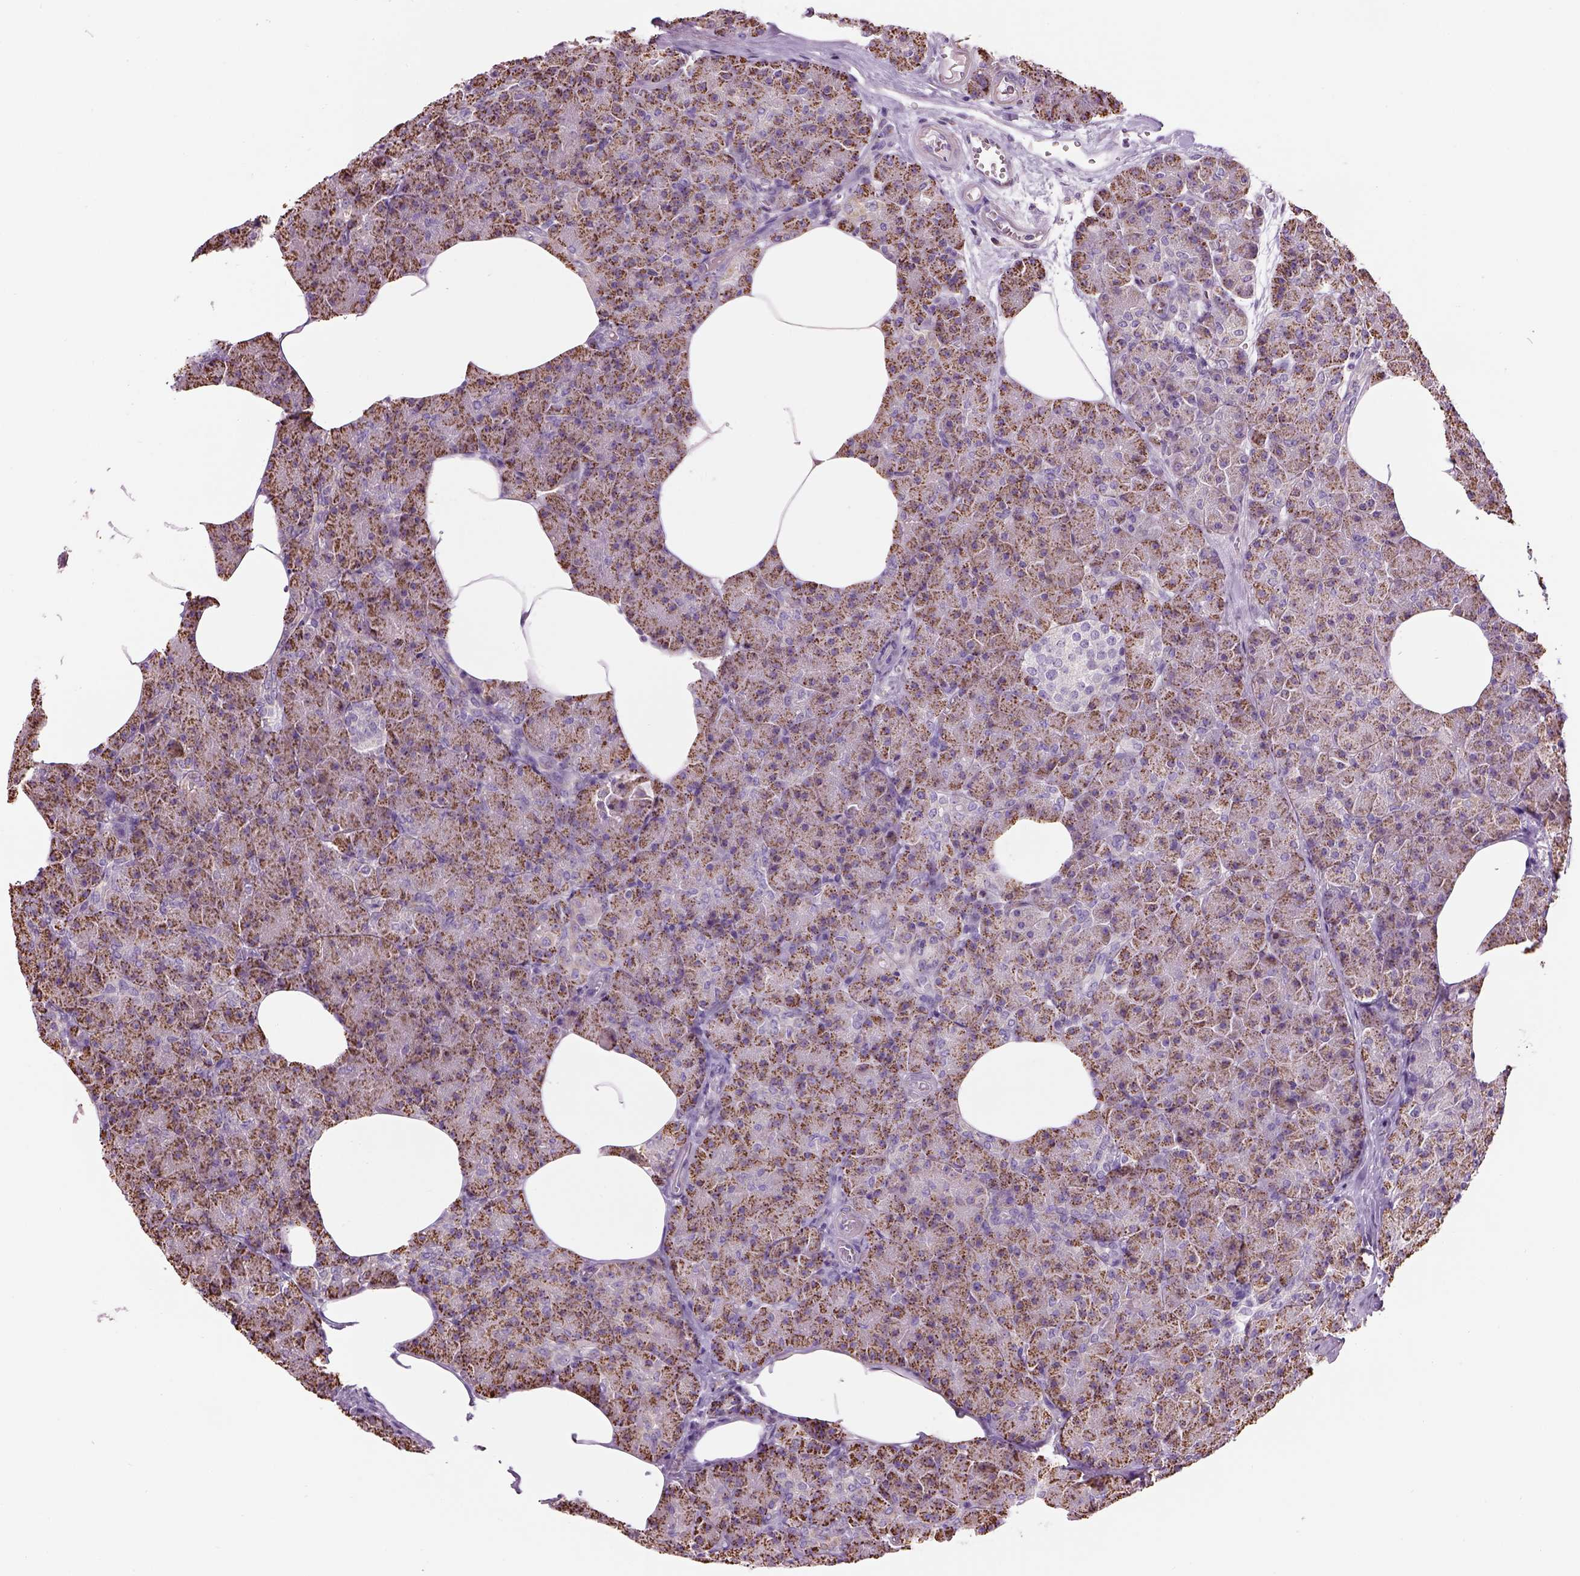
{"staining": {"intensity": "moderate", "quantity": "25%-75%", "location": "cytoplasmic/membranous"}, "tissue": "pancreas", "cell_type": "Exocrine glandular cells", "image_type": "normal", "snomed": [{"axis": "morphology", "description": "Normal tissue, NOS"}, {"axis": "topography", "description": "Pancreas"}], "caption": "DAB (3,3'-diaminobenzidine) immunohistochemical staining of benign human pancreas reveals moderate cytoplasmic/membranous protein expression in about 25%-75% of exocrine glandular cells.", "gene": "IFT52", "patient": {"sex": "female", "age": 45}}